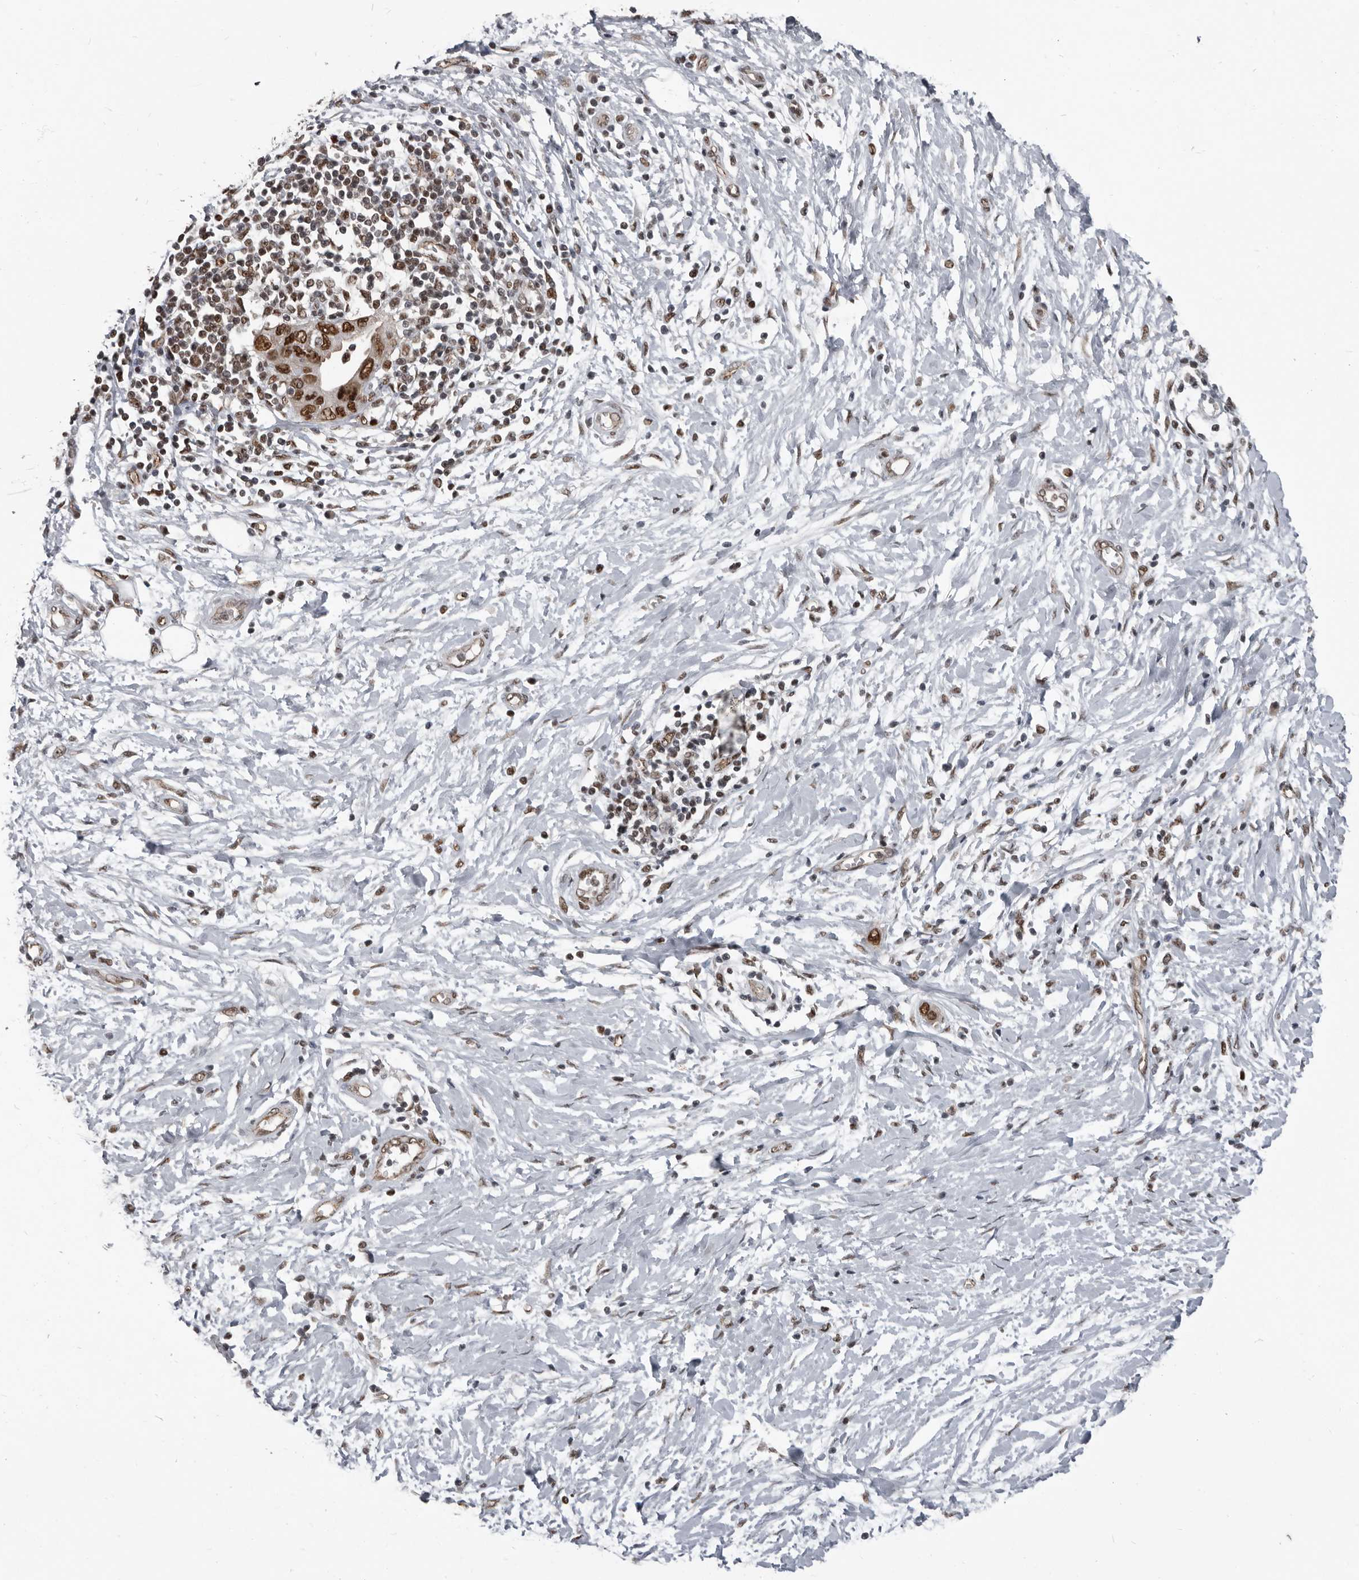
{"staining": {"intensity": "strong", "quantity": ">75%", "location": "nuclear"}, "tissue": "pancreatic cancer", "cell_type": "Tumor cells", "image_type": "cancer", "snomed": [{"axis": "morphology", "description": "Normal tissue, NOS"}, {"axis": "morphology", "description": "Adenocarcinoma, NOS"}, {"axis": "topography", "description": "Pancreas"}, {"axis": "topography", "description": "Peripheral nerve tissue"}], "caption": "Pancreatic cancer (adenocarcinoma) was stained to show a protein in brown. There is high levels of strong nuclear expression in about >75% of tumor cells.", "gene": "CHD1L", "patient": {"sex": "male", "age": 59}}